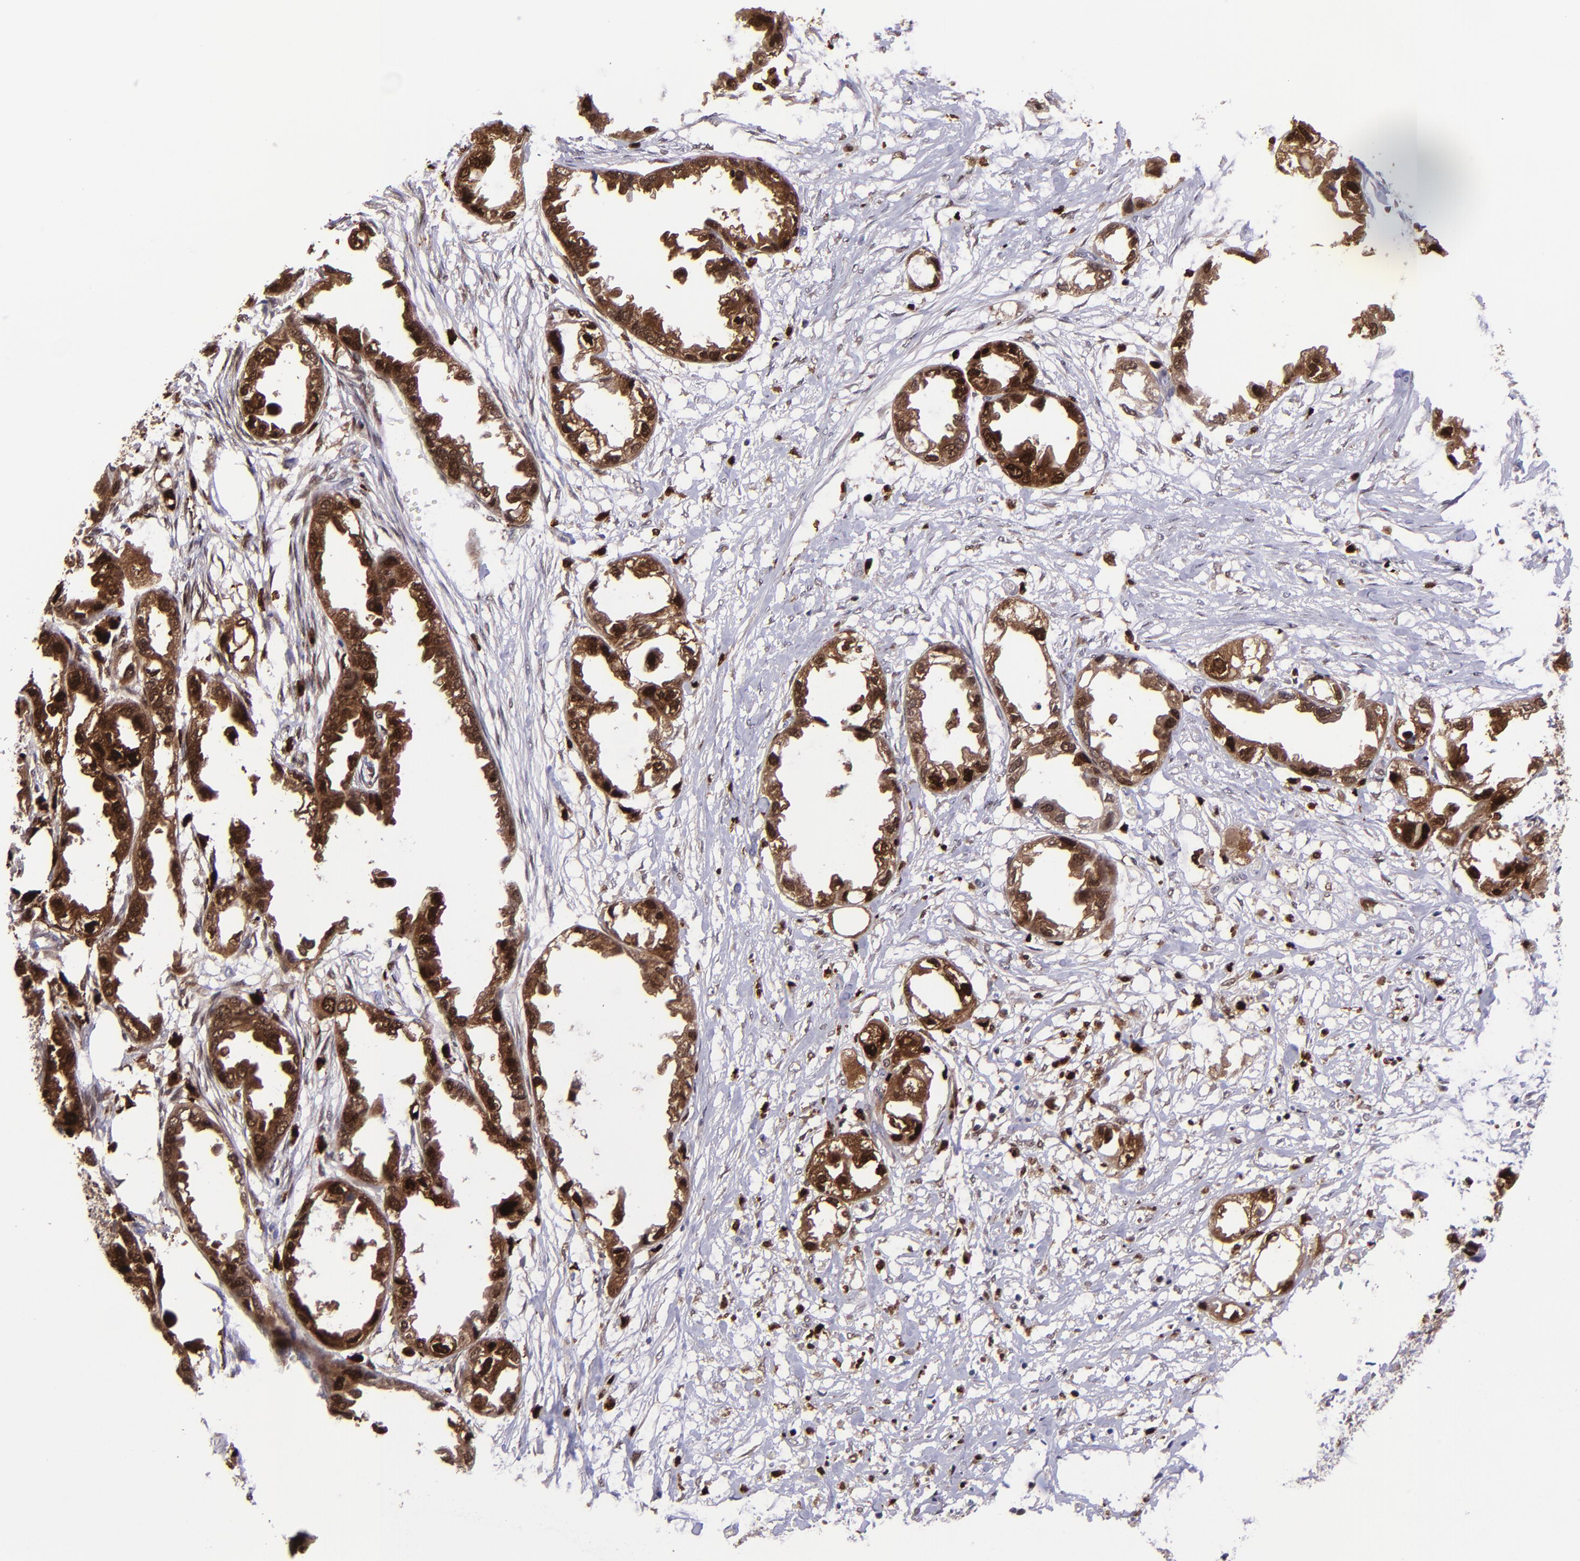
{"staining": {"intensity": "strong", "quantity": ">75%", "location": "cytoplasmic/membranous,nuclear"}, "tissue": "endometrial cancer", "cell_type": "Tumor cells", "image_type": "cancer", "snomed": [{"axis": "morphology", "description": "Adenocarcinoma, NOS"}, {"axis": "topography", "description": "Endometrium"}], "caption": "IHC staining of endometrial adenocarcinoma, which demonstrates high levels of strong cytoplasmic/membranous and nuclear staining in approximately >75% of tumor cells indicating strong cytoplasmic/membranous and nuclear protein positivity. The staining was performed using DAB (brown) for protein detection and nuclei were counterstained in hematoxylin (blue).", "gene": "TYMP", "patient": {"sex": "female", "age": 67}}